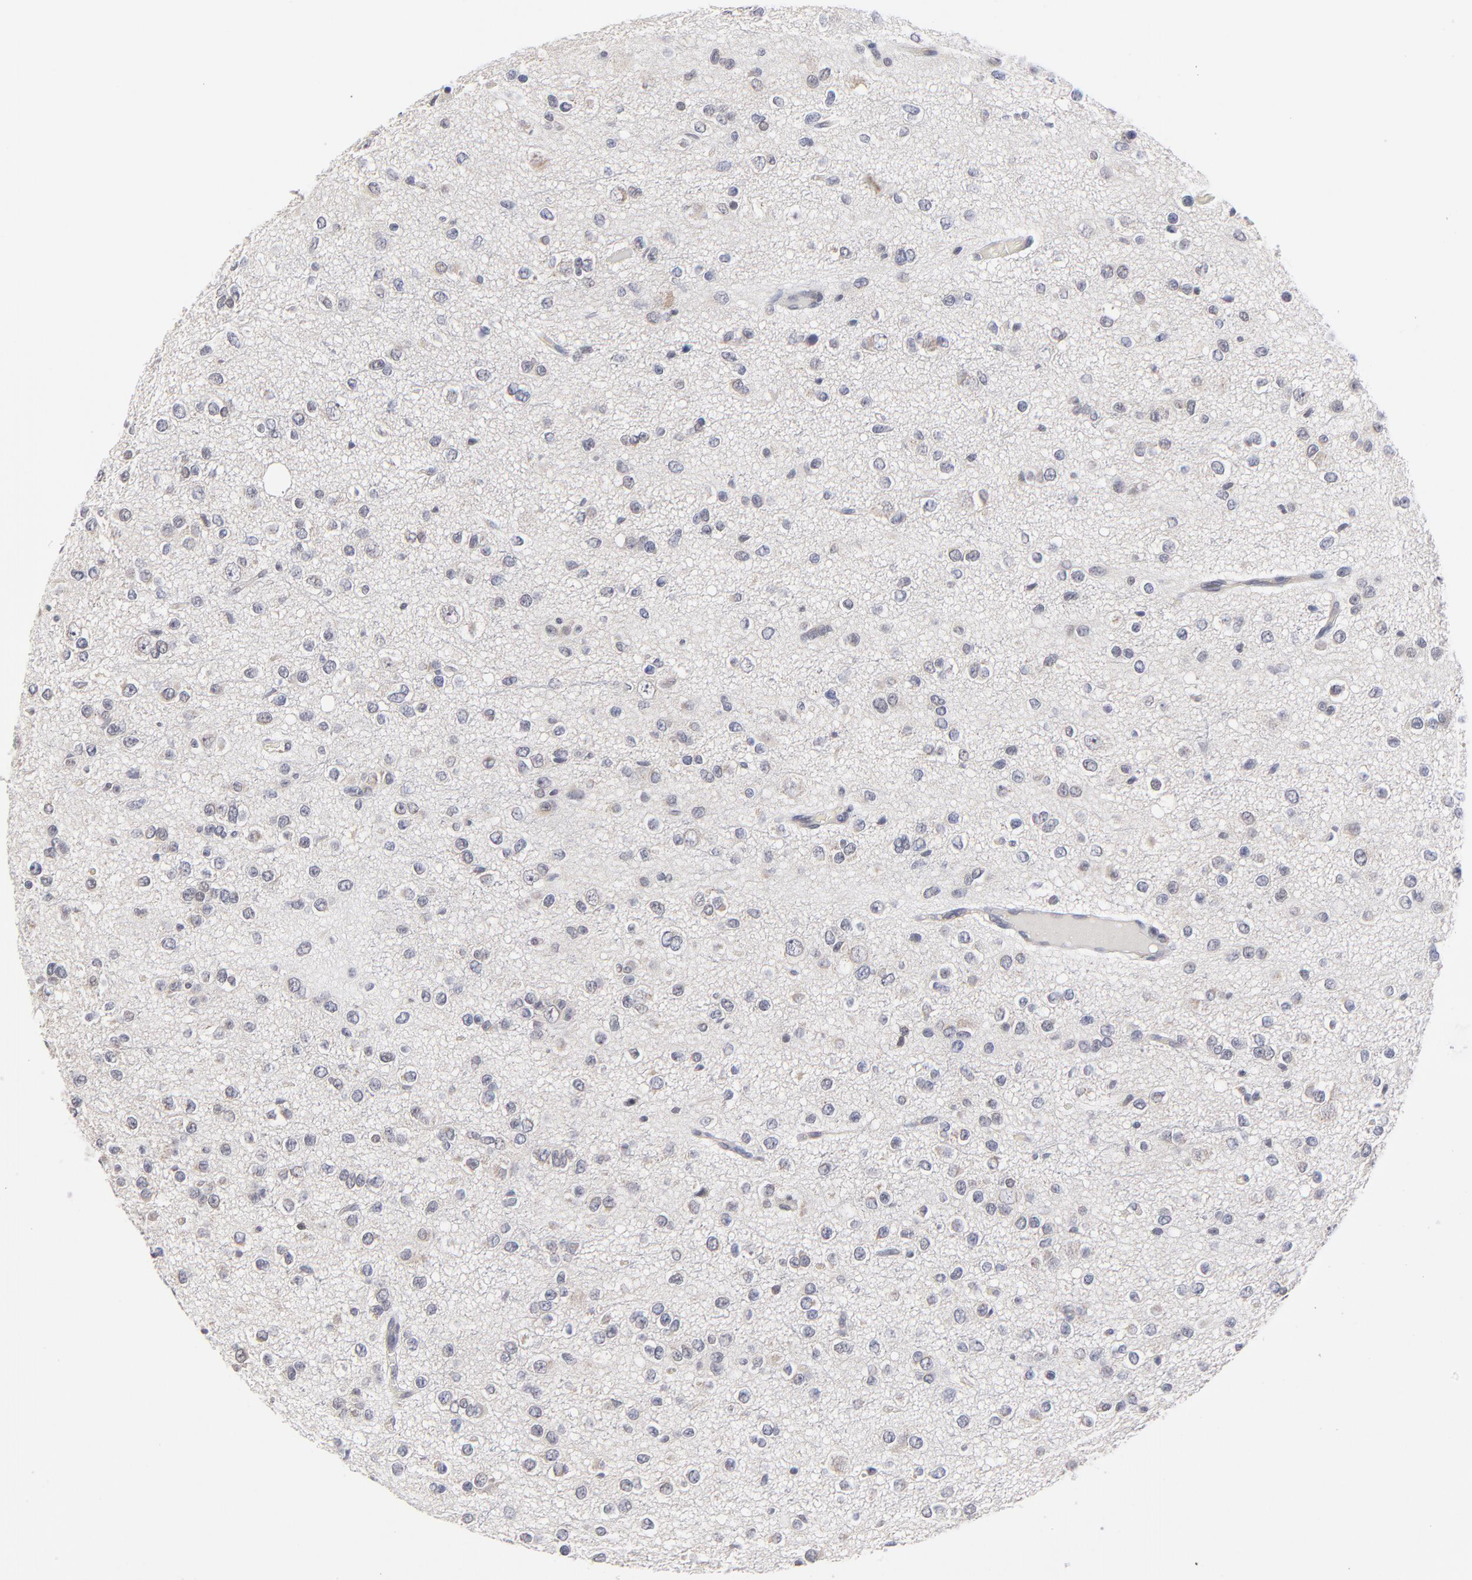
{"staining": {"intensity": "negative", "quantity": "none", "location": "none"}, "tissue": "glioma", "cell_type": "Tumor cells", "image_type": "cancer", "snomed": [{"axis": "morphology", "description": "Glioma, malignant, Low grade"}, {"axis": "topography", "description": "Brain"}], "caption": "Human glioma stained for a protein using IHC displays no staining in tumor cells.", "gene": "ZNF157", "patient": {"sex": "male", "age": 42}}